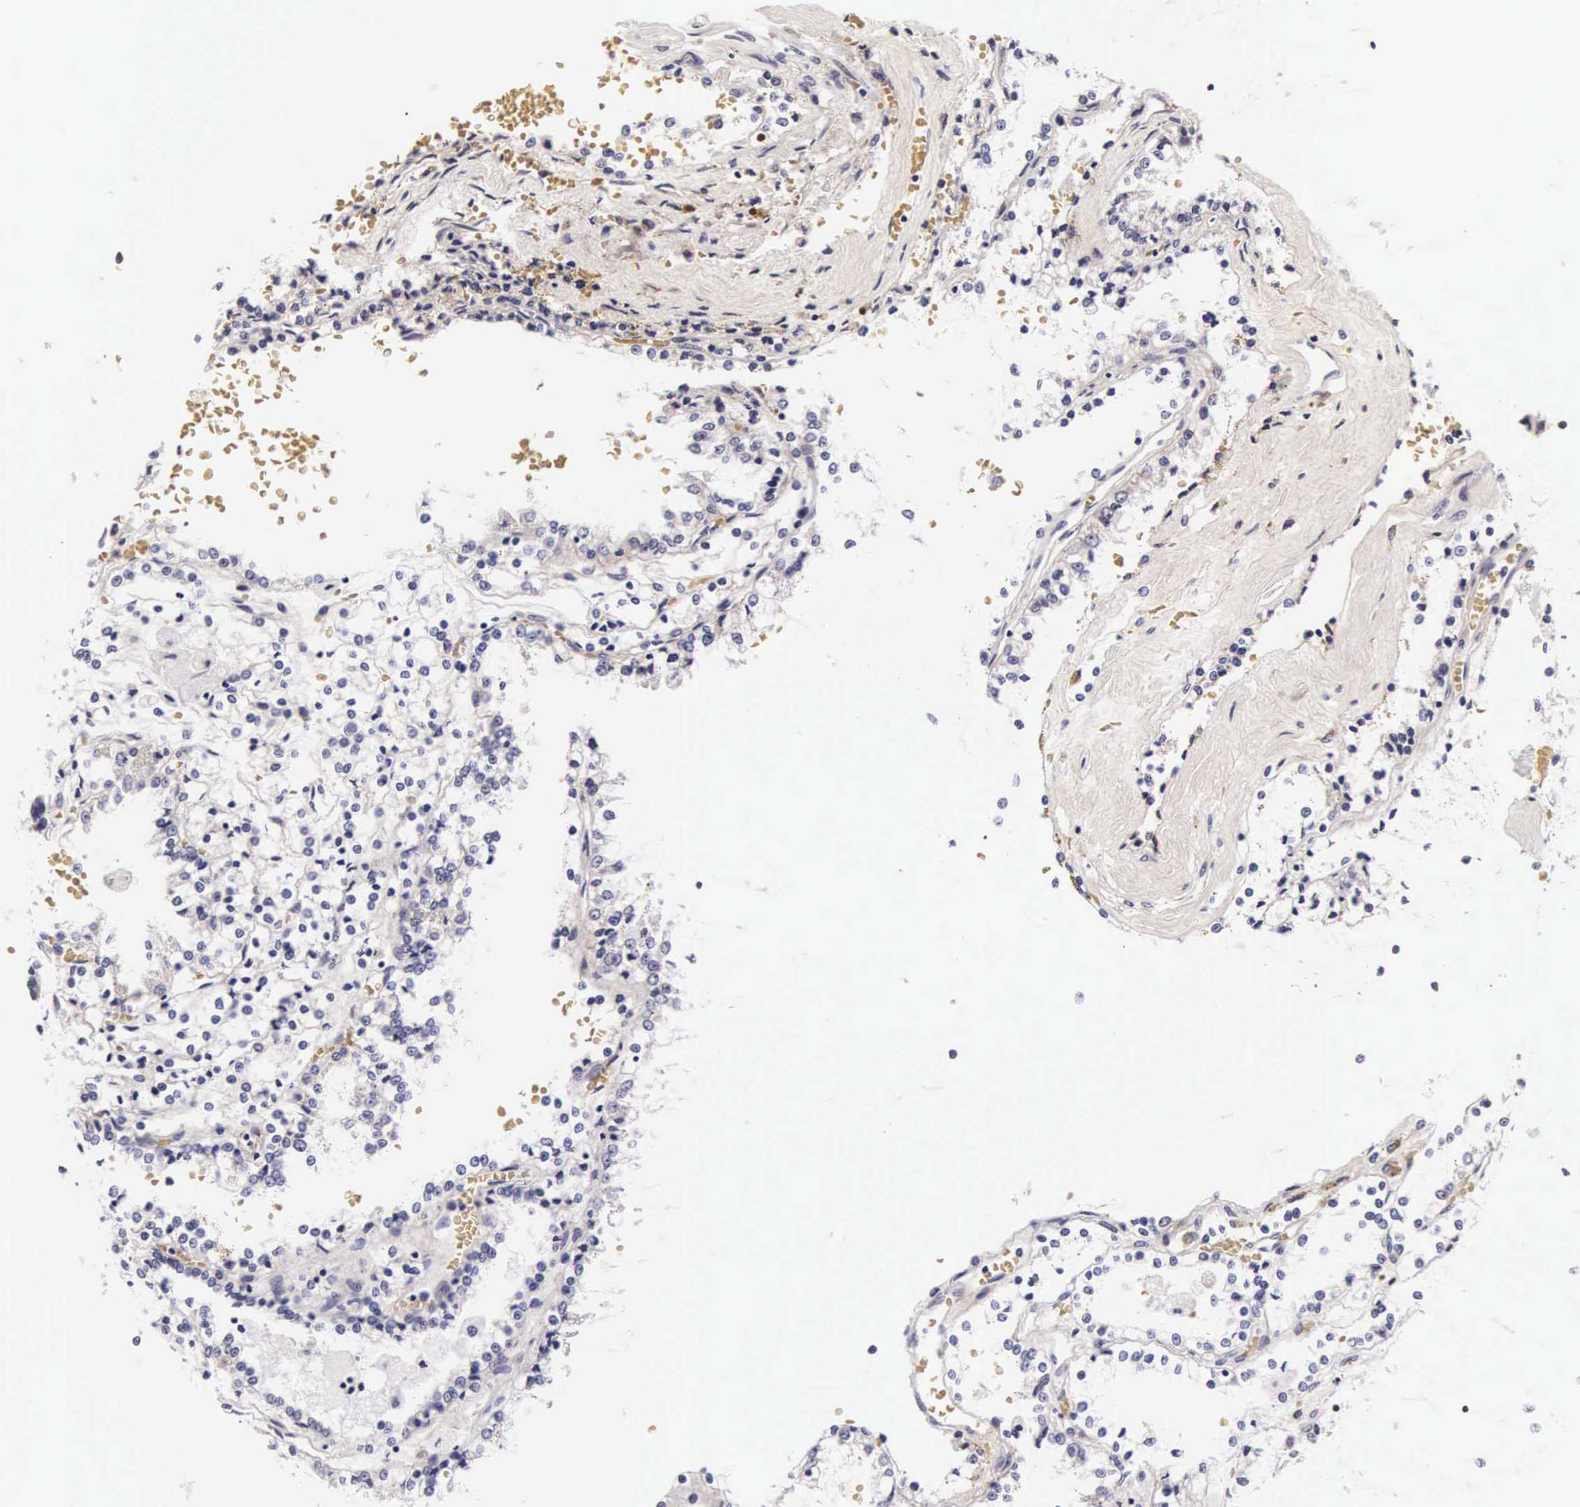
{"staining": {"intensity": "negative", "quantity": "none", "location": "none"}, "tissue": "renal cancer", "cell_type": "Tumor cells", "image_type": "cancer", "snomed": [{"axis": "morphology", "description": "Adenocarcinoma, NOS"}, {"axis": "topography", "description": "Kidney"}], "caption": "The immunohistochemistry histopathology image has no significant expression in tumor cells of renal cancer (adenocarcinoma) tissue.", "gene": "PHETA2", "patient": {"sex": "female", "age": 56}}